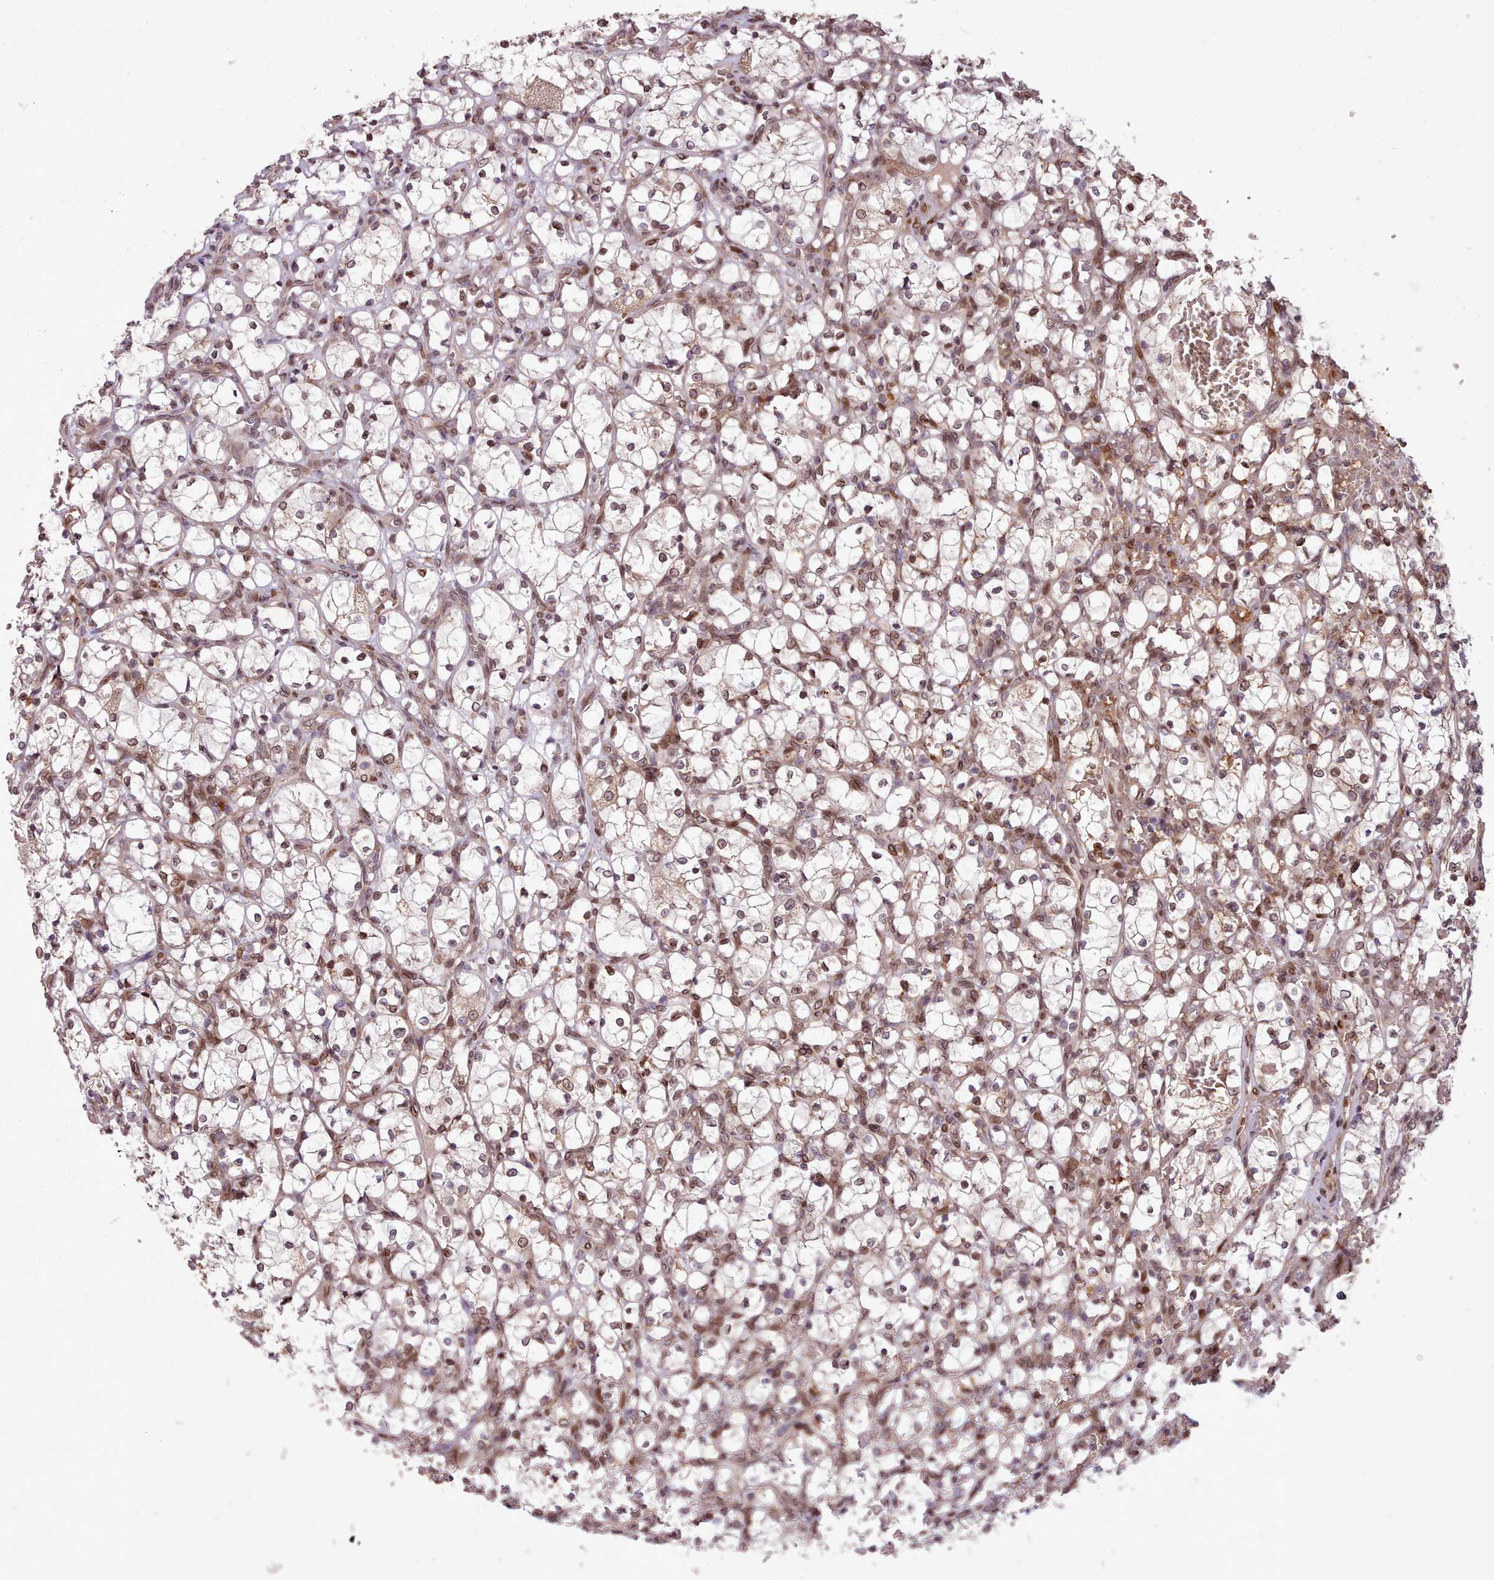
{"staining": {"intensity": "moderate", "quantity": ">75%", "location": "cytoplasmic/membranous,nuclear"}, "tissue": "renal cancer", "cell_type": "Tumor cells", "image_type": "cancer", "snomed": [{"axis": "morphology", "description": "Adenocarcinoma, NOS"}, {"axis": "topography", "description": "Kidney"}], "caption": "Renal cancer (adenocarcinoma) stained with DAB immunohistochemistry shows medium levels of moderate cytoplasmic/membranous and nuclear staining in about >75% of tumor cells.", "gene": "CABP1", "patient": {"sex": "female", "age": 69}}